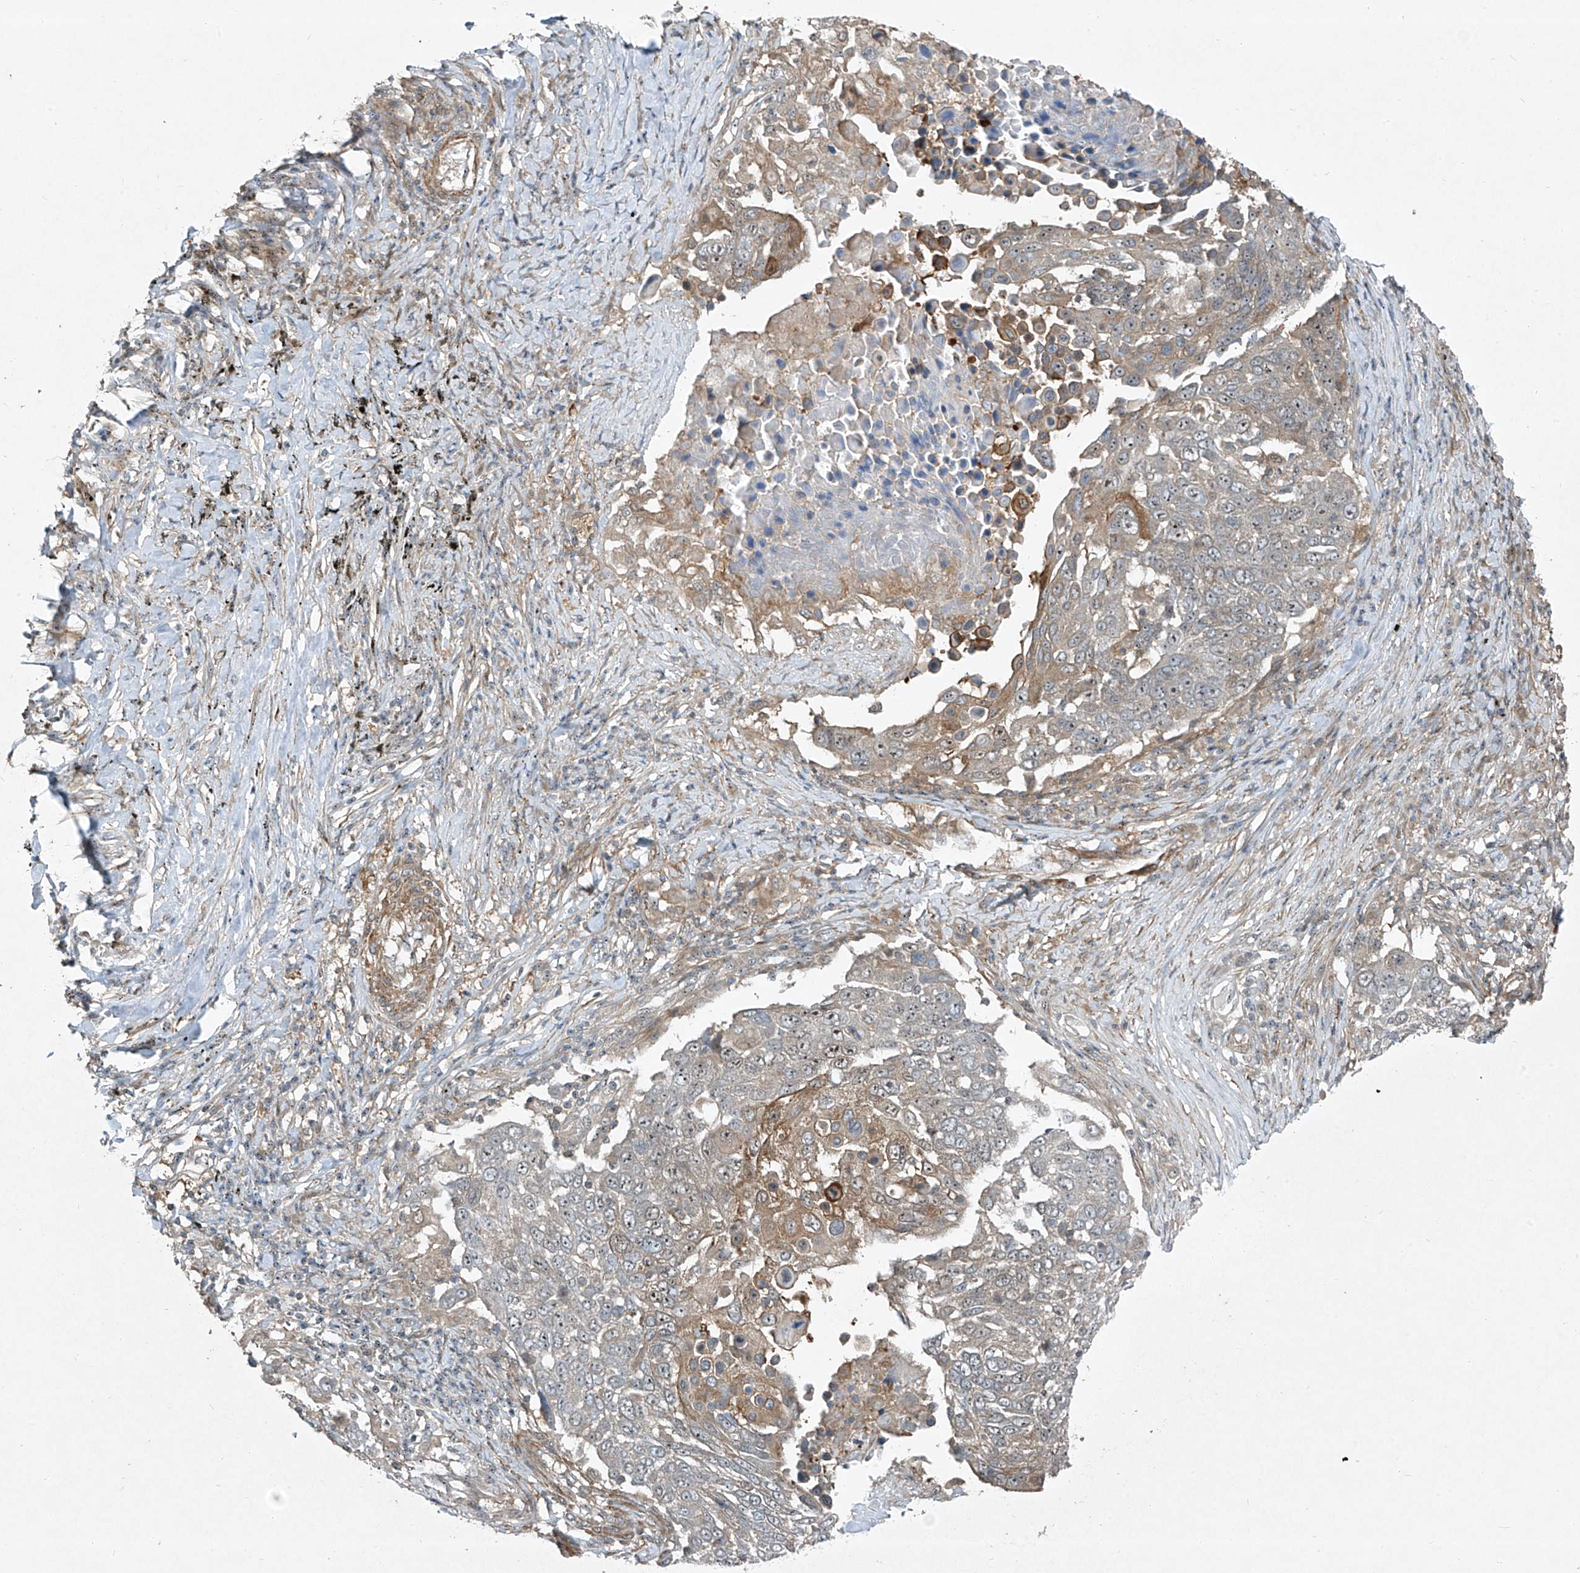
{"staining": {"intensity": "negative", "quantity": "none", "location": "none"}, "tissue": "lung cancer", "cell_type": "Tumor cells", "image_type": "cancer", "snomed": [{"axis": "morphology", "description": "Squamous cell carcinoma, NOS"}, {"axis": "topography", "description": "Lung"}], "caption": "The IHC histopathology image has no significant expression in tumor cells of squamous cell carcinoma (lung) tissue.", "gene": "PPCS", "patient": {"sex": "male", "age": 66}}